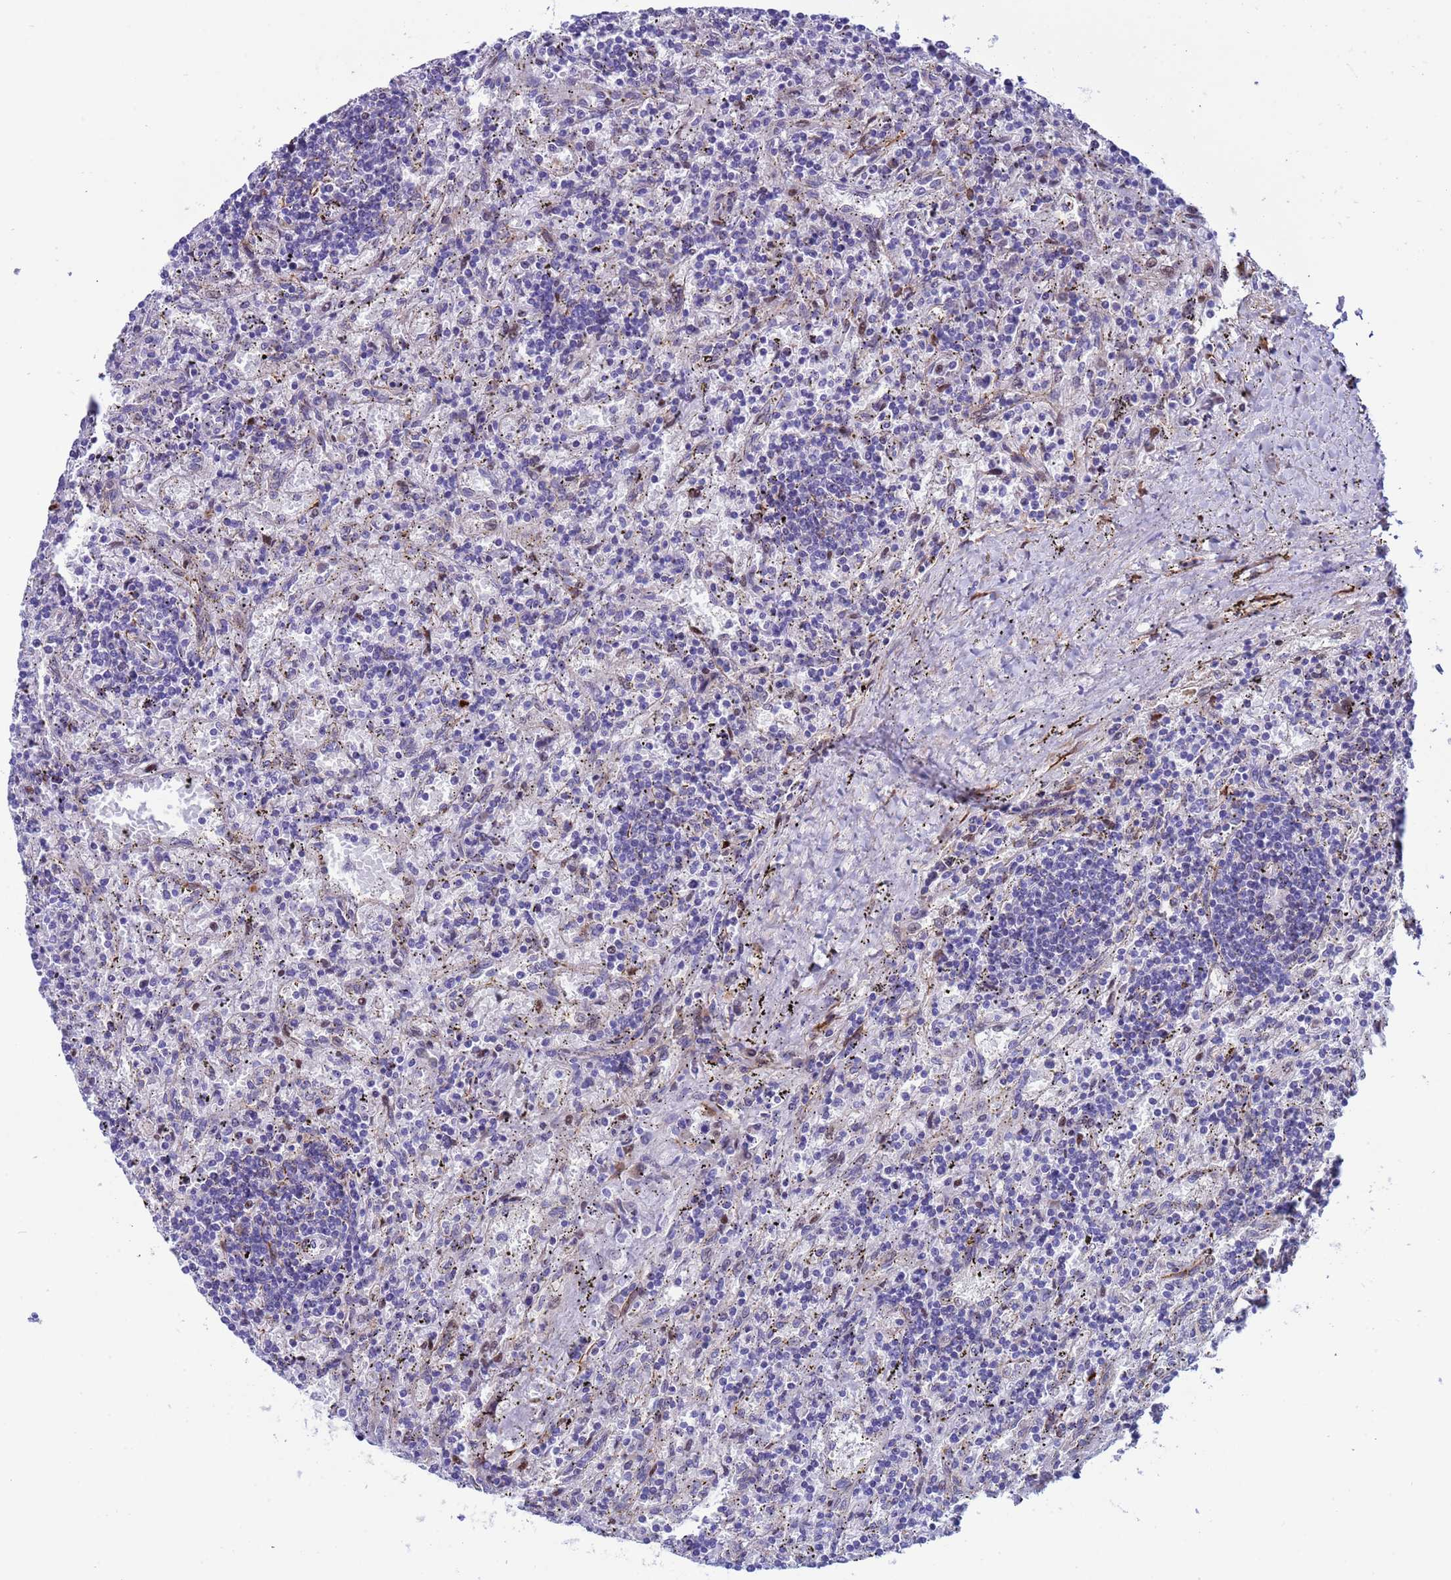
{"staining": {"intensity": "negative", "quantity": "none", "location": "none"}, "tissue": "lymphoma", "cell_type": "Tumor cells", "image_type": "cancer", "snomed": [{"axis": "morphology", "description": "Malignant lymphoma, non-Hodgkin's type, Low grade"}, {"axis": "topography", "description": "Spleen"}], "caption": "Immunohistochemistry (IHC) image of neoplastic tissue: human low-grade malignant lymphoma, non-Hodgkin's type stained with DAB exhibits no significant protein positivity in tumor cells.", "gene": "POP5", "patient": {"sex": "male", "age": 76}}